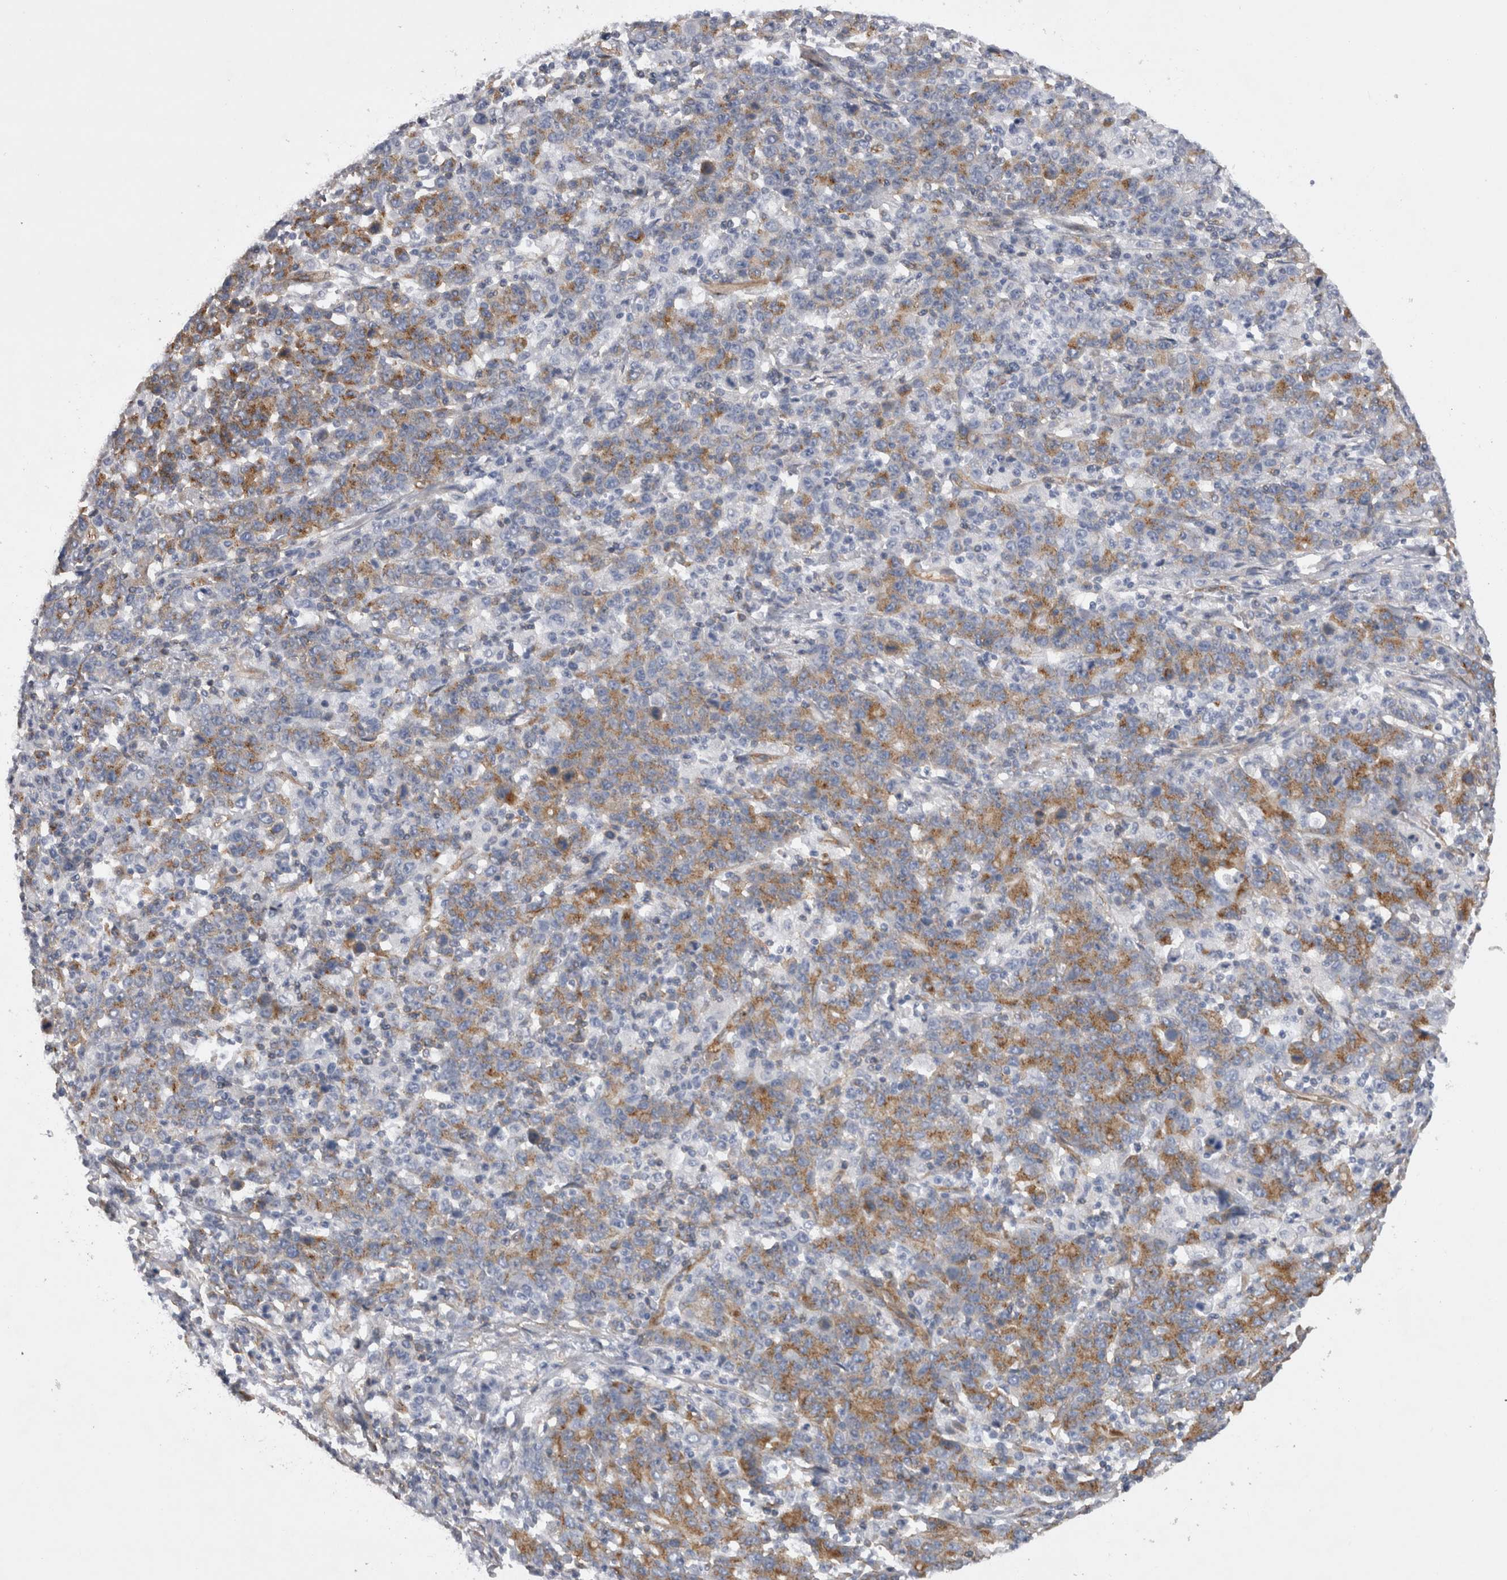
{"staining": {"intensity": "moderate", "quantity": "25%-75%", "location": "cytoplasmic/membranous"}, "tissue": "stomach cancer", "cell_type": "Tumor cells", "image_type": "cancer", "snomed": [{"axis": "morphology", "description": "Adenocarcinoma, NOS"}, {"axis": "topography", "description": "Stomach, upper"}], "caption": "Moderate cytoplasmic/membranous protein staining is appreciated in about 25%-75% of tumor cells in stomach cancer. (Brightfield microscopy of DAB IHC at high magnification).", "gene": "ATXN3", "patient": {"sex": "male", "age": 69}}